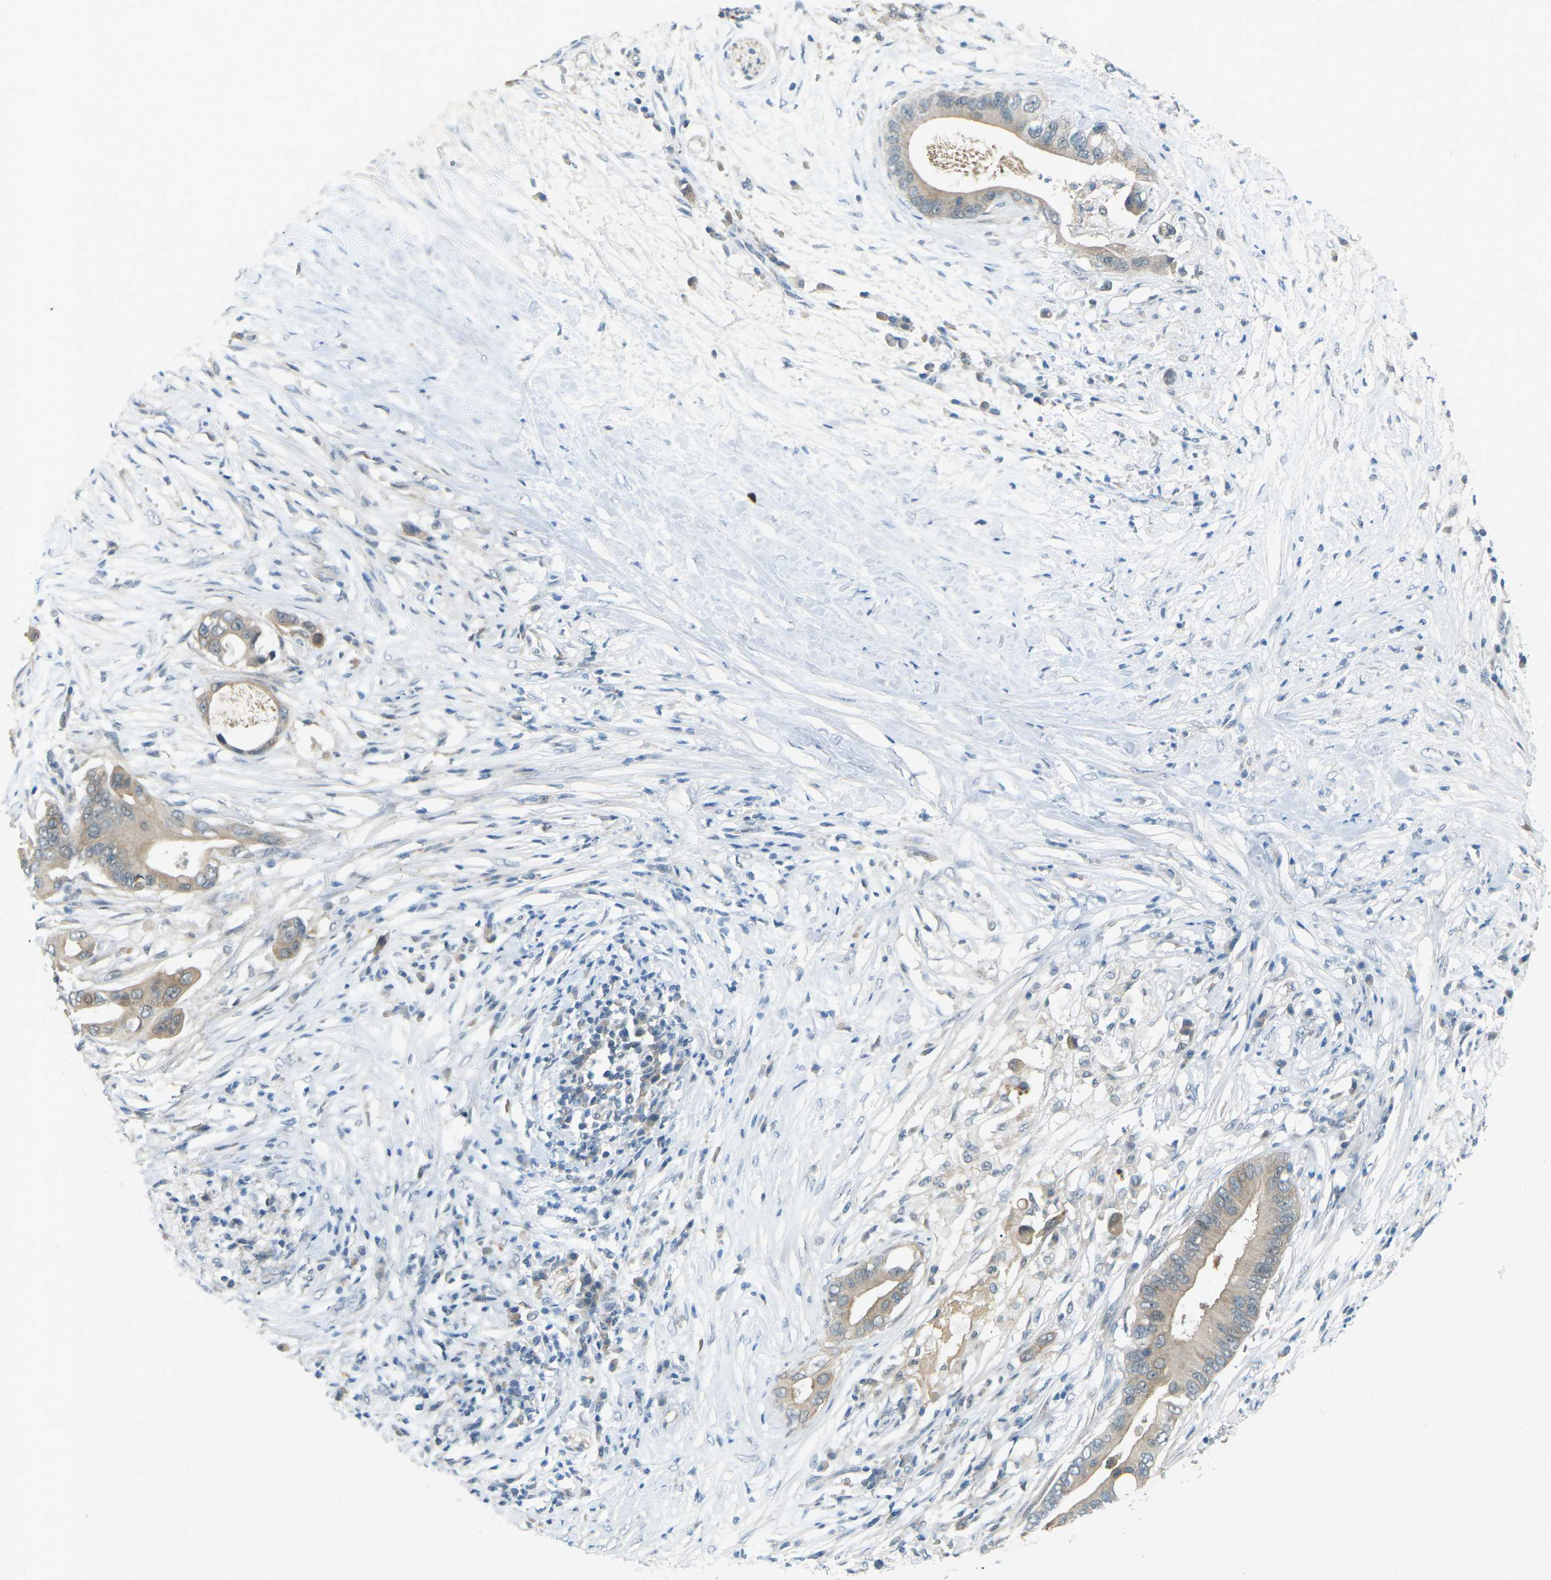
{"staining": {"intensity": "weak", "quantity": ">75%", "location": "cytoplasmic/membranous"}, "tissue": "pancreatic cancer", "cell_type": "Tumor cells", "image_type": "cancer", "snomed": [{"axis": "morphology", "description": "Adenocarcinoma, NOS"}, {"axis": "topography", "description": "Pancreas"}], "caption": "Immunohistochemical staining of pancreatic cancer shows low levels of weak cytoplasmic/membranous protein staining in about >75% of tumor cells. (brown staining indicates protein expression, while blue staining denotes nuclei).", "gene": "RTN3", "patient": {"sex": "male", "age": 77}}